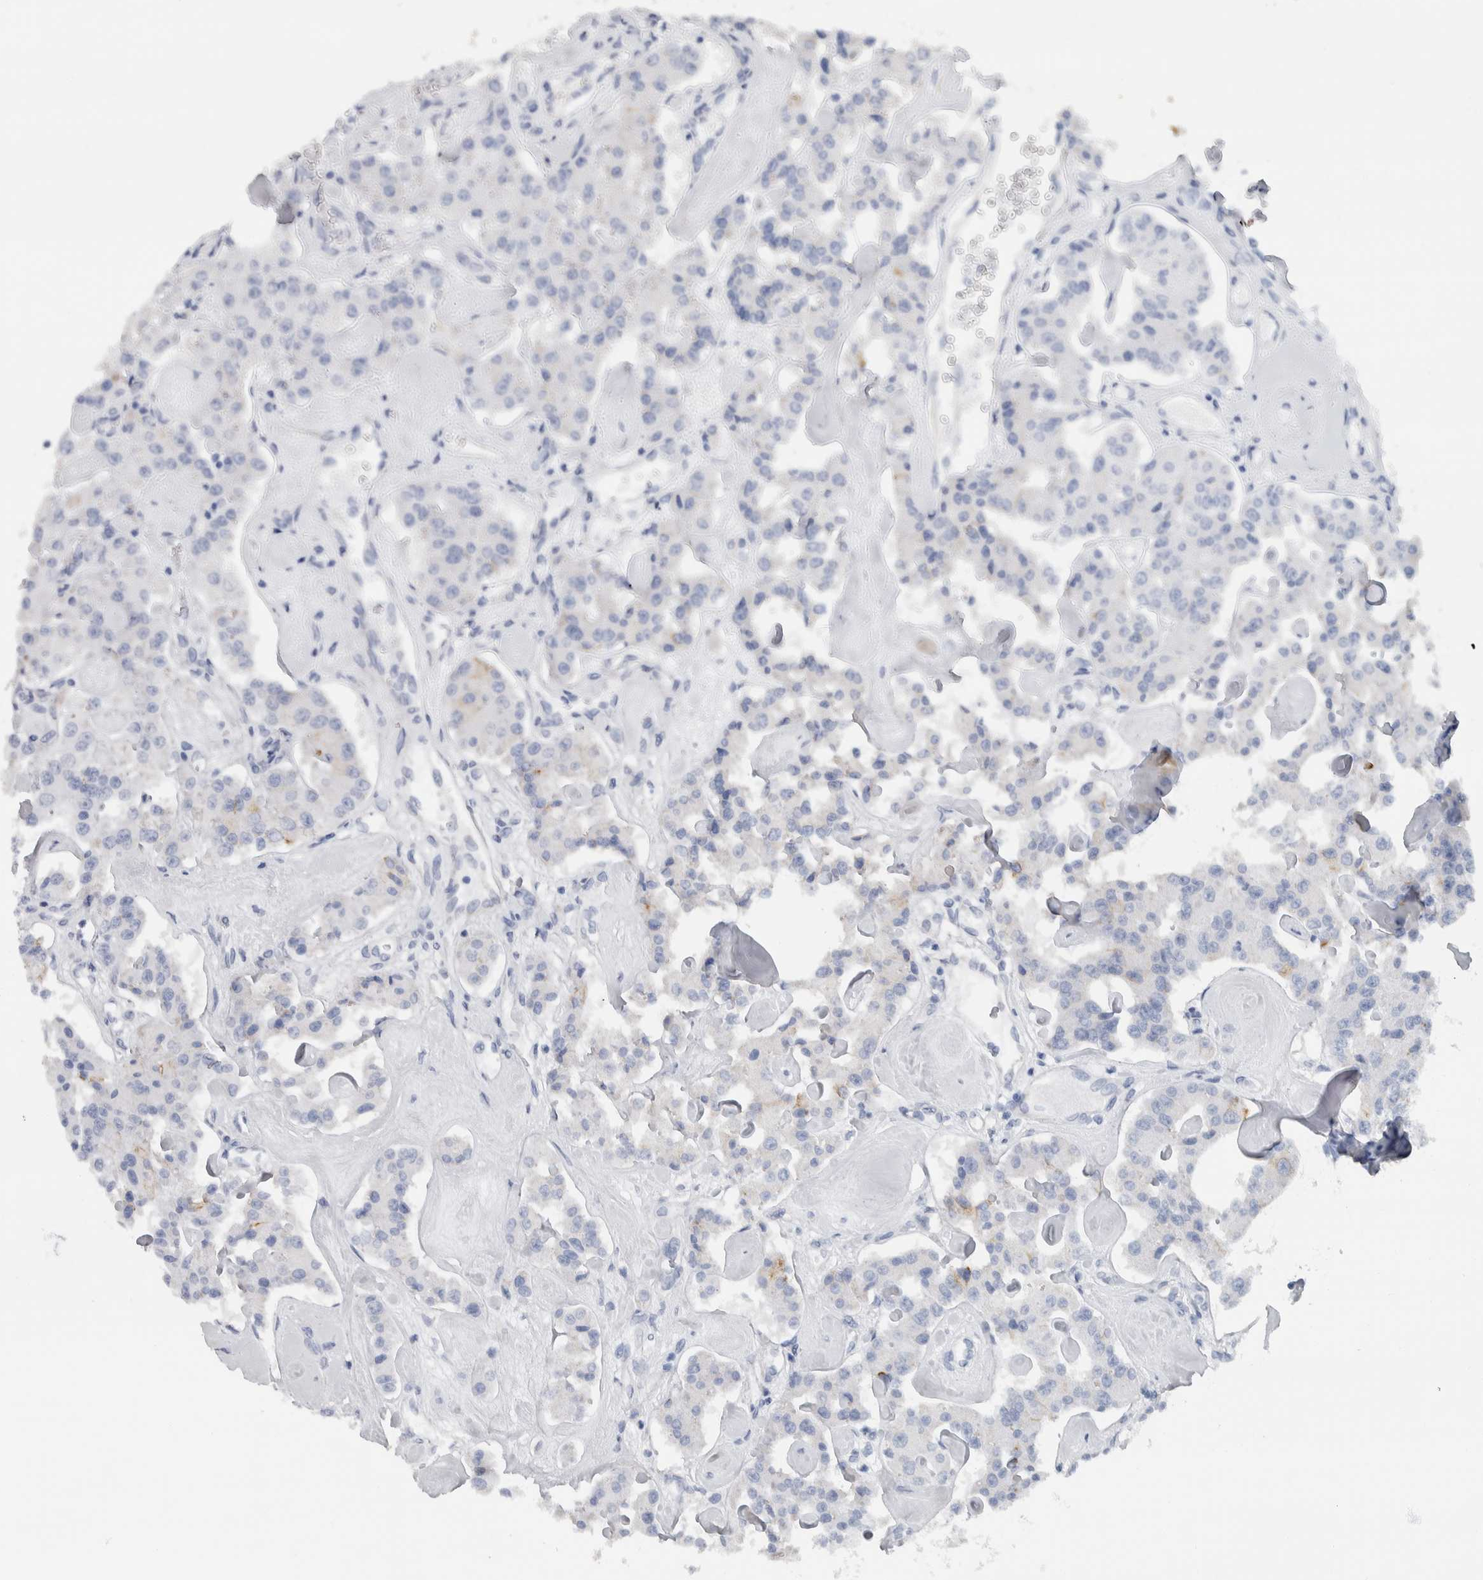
{"staining": {"intensity": "negative", "quantity": "none", "location": "none"}, "tissue": "carcinoid", "cell_type": "Tumor cells", "image_type": "cancer", "snomed": [{"axis": "morphology", "description": "Carcinoid, malignant, NOS"}, {"axis": "topography", "description": "Pancreas"}], "caption": "This is a photomicrograph of immunohistochemistry (IHC) staining of carcinoid (malignant), which shows no positivity in tumor cells.", "gene": "NEFM", "patient": {"sex": "male", "age": 41}}